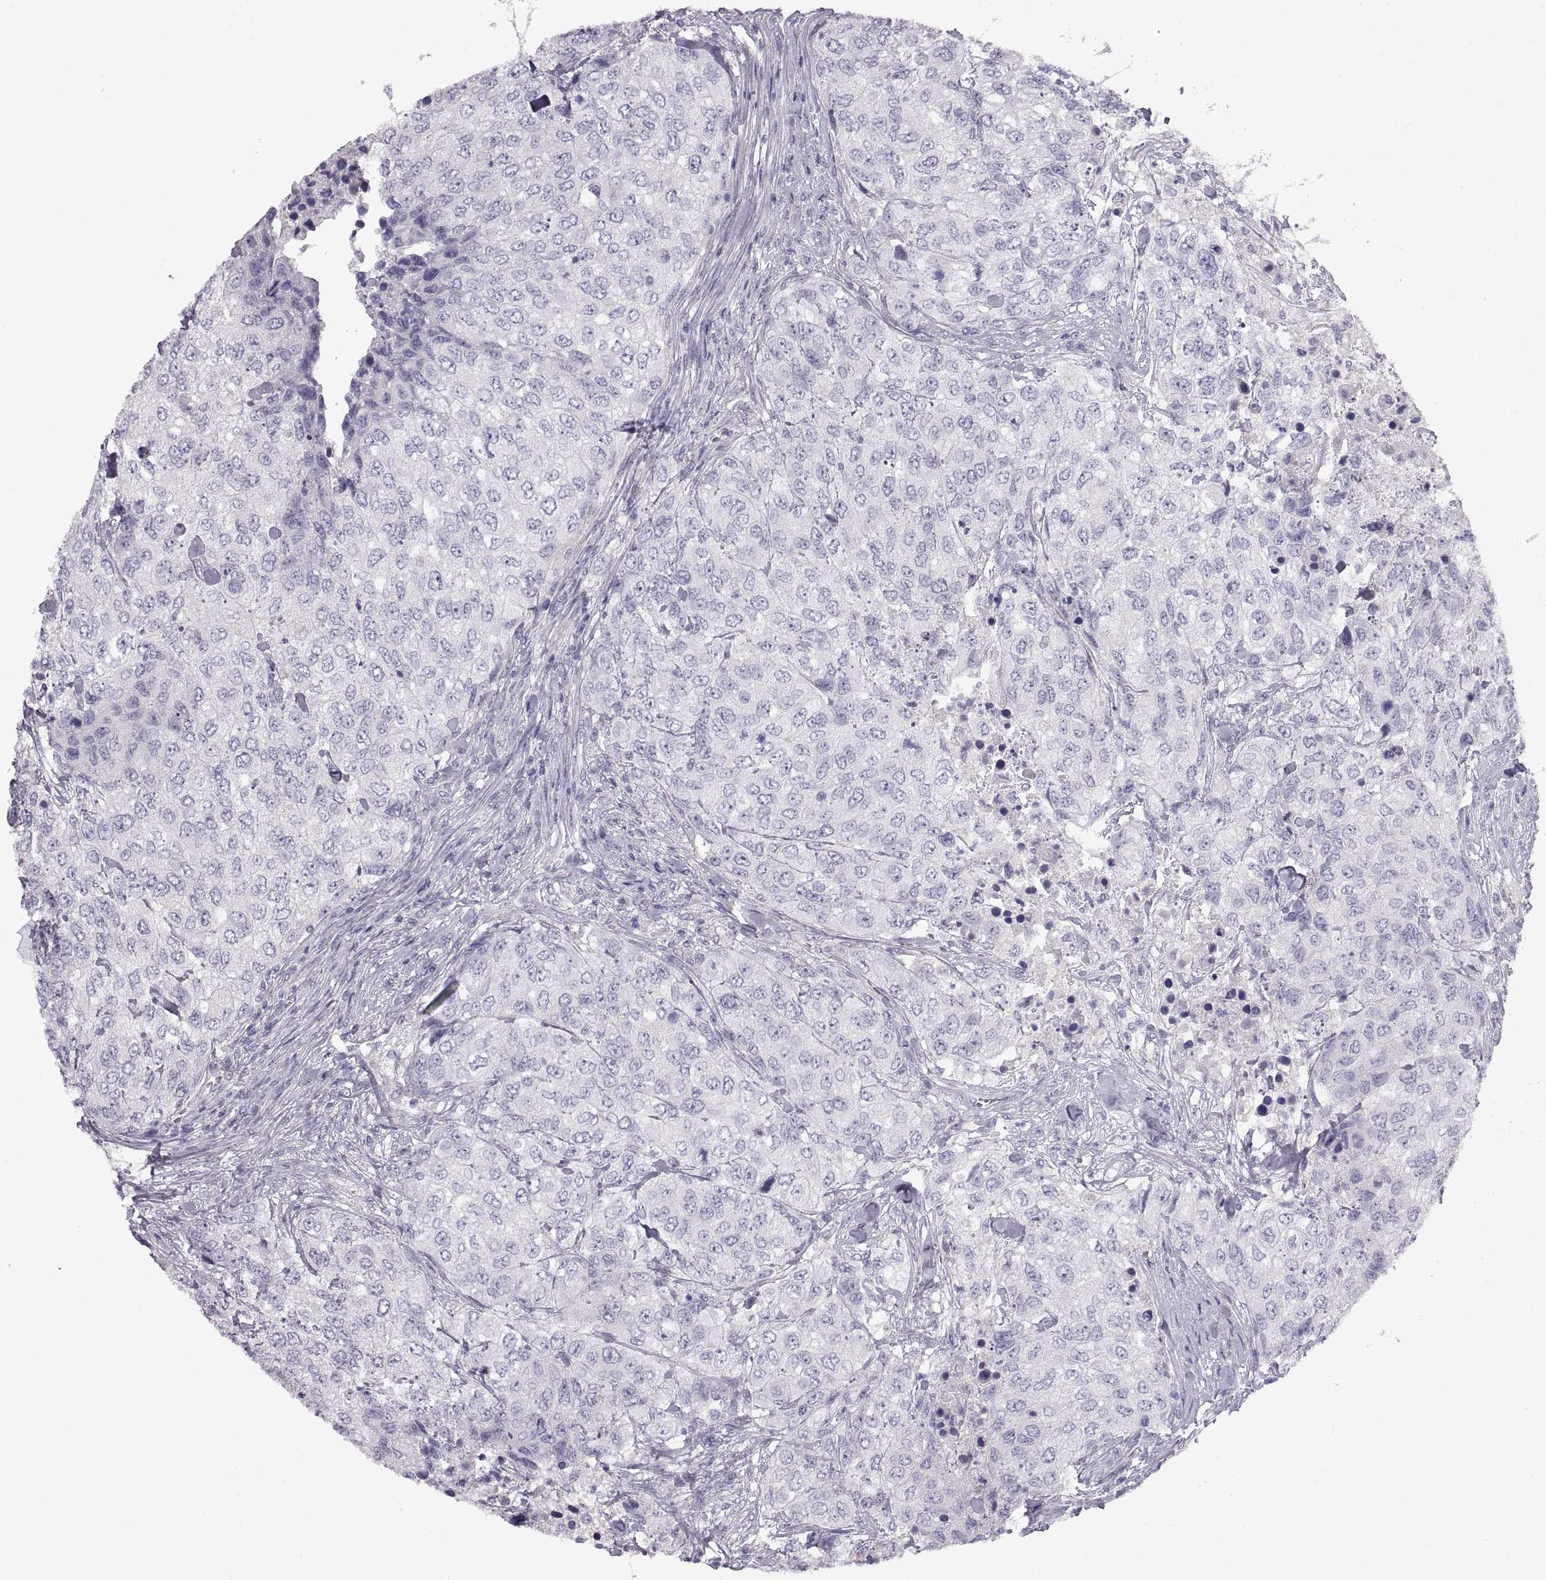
{"staining": {"intensity": "negative", "quantity": "none", "location": "none"}, "tissue": "urothelial cancer", "cell_type": "Tumor cells", "image_type": "cancer", "snomed": [{"axis": "morphology", "description": "Urothelial carcinoma, High grade"}, {"axis": "topography", "description": "Urinary bladder"}], "caption": "Tumor cells show no significant protein expression in high-grade urothelial carcinoma. (DAB (3,3'-diaminobenzidine) IHC visualized using brightfield microscopy, high magnification).", "gene": "CRYBB3", "patient": {"sex": "female", "age": 78}}